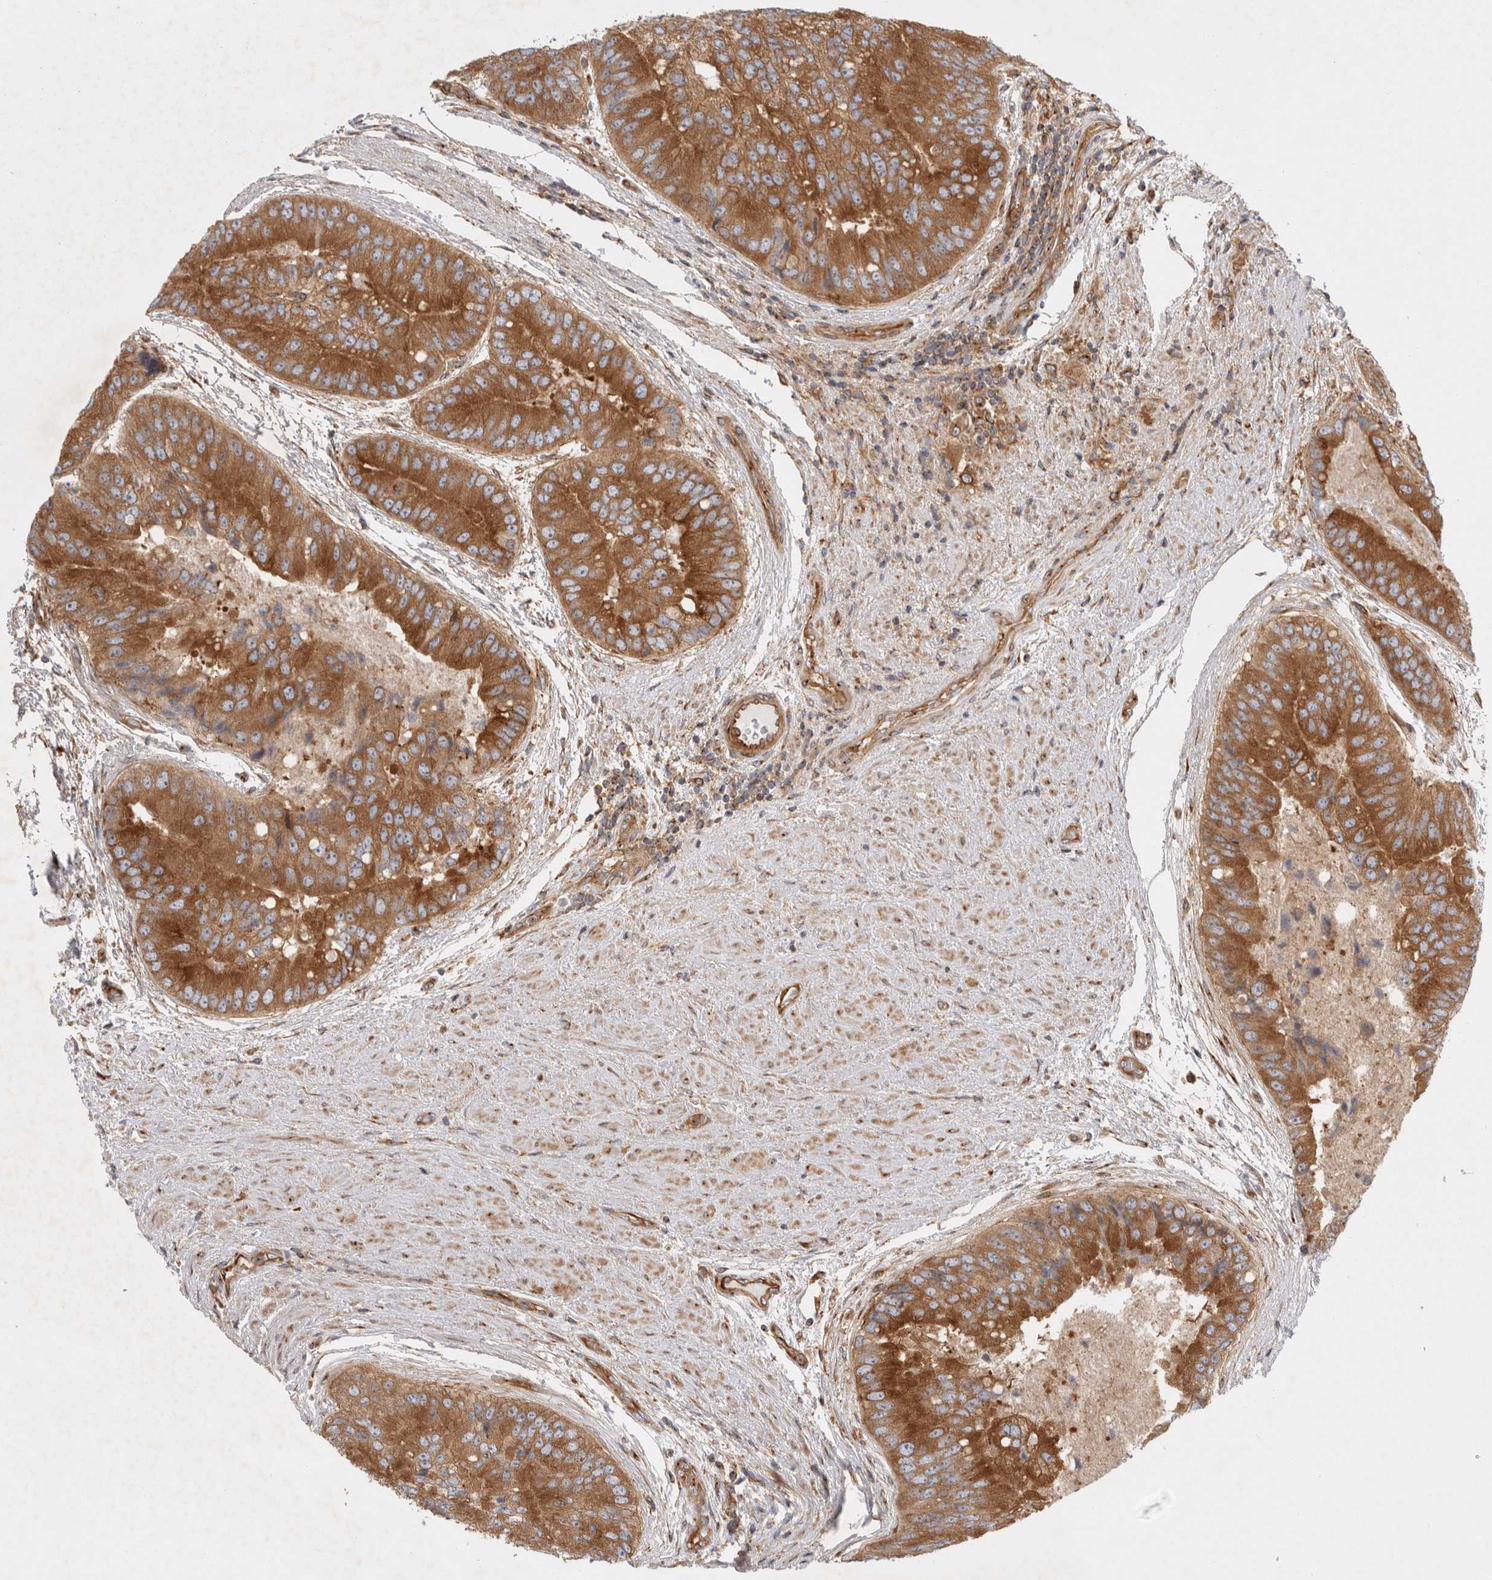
{"staining": {"intensity": "strong", "quantity": ">75%", "location": "cytoplasmic/membranous"}, "tissue": "prostate cancer", "cell_type": "Tumor cells", "image_type": "cancer", "snomed": [{"axis": "morphology", "description": "Adenocarcinoma, High grade"}, {"axis": "topography", "description": "Prostate"}], "caption": "A histopathology image of human high-grade adenocarcinoma (prostate) stained for a protein shows strong cytoplasmic/membranous brown staining in tumor cells.", "gene": "GPR150", "patient": {"sex": "male", "age": 70}}